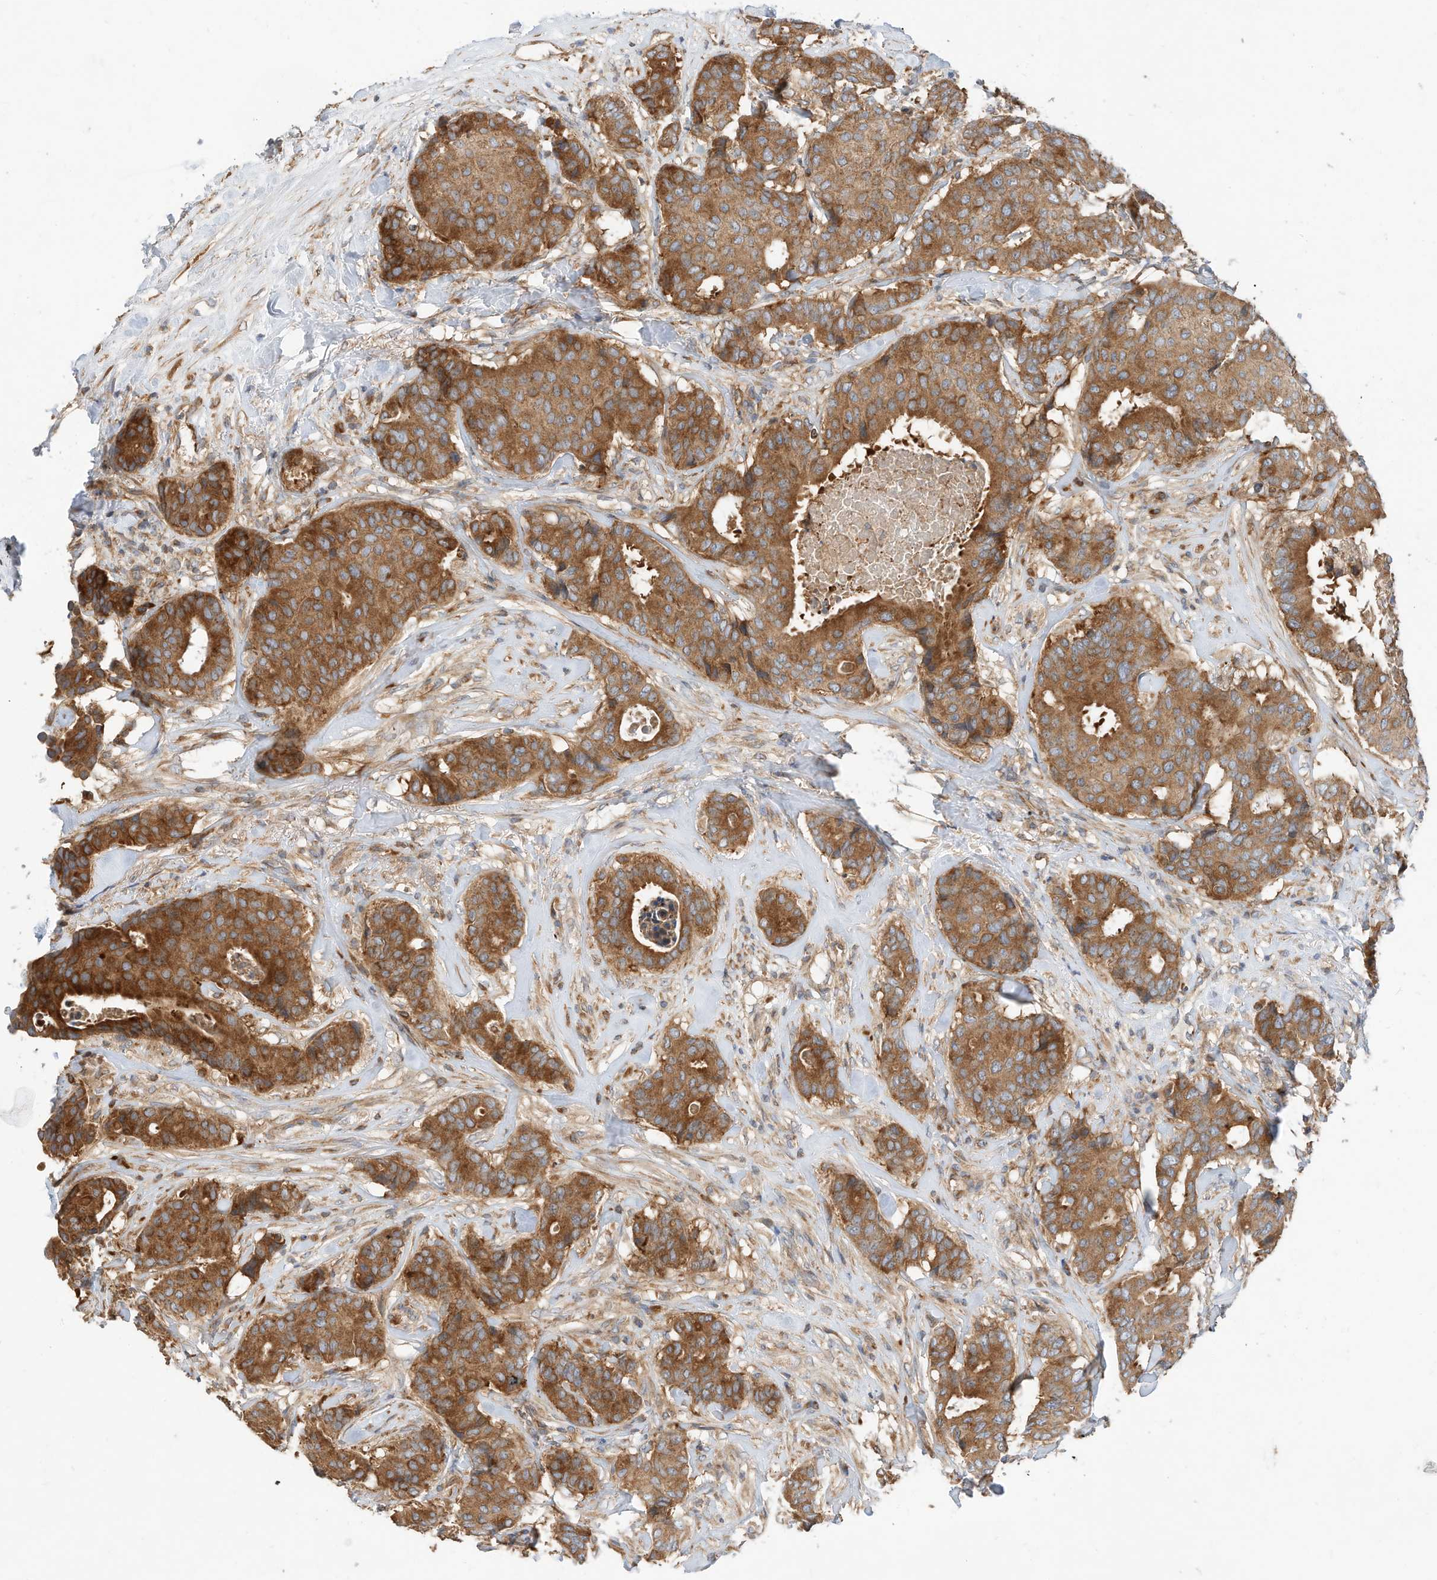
{"staining": {"intensity": "strong", "quantity": ">75%", "location": "cytoplasmic/membranous"}, "tissue": "breast cancer", "cell_type": "Tumor cells", "image_type": "cancer", "snomed": [{"axis": "morphology", "description": "Duct carcinoma"}, {"axis": "topography", "description": "Breast"}], "caption": "Breast intraductal carcinoma stained with a protein marker shows strong staining in tumor cells.", "gene": "CPAMD8", "patient": {"sex": "female", "age": 75}}